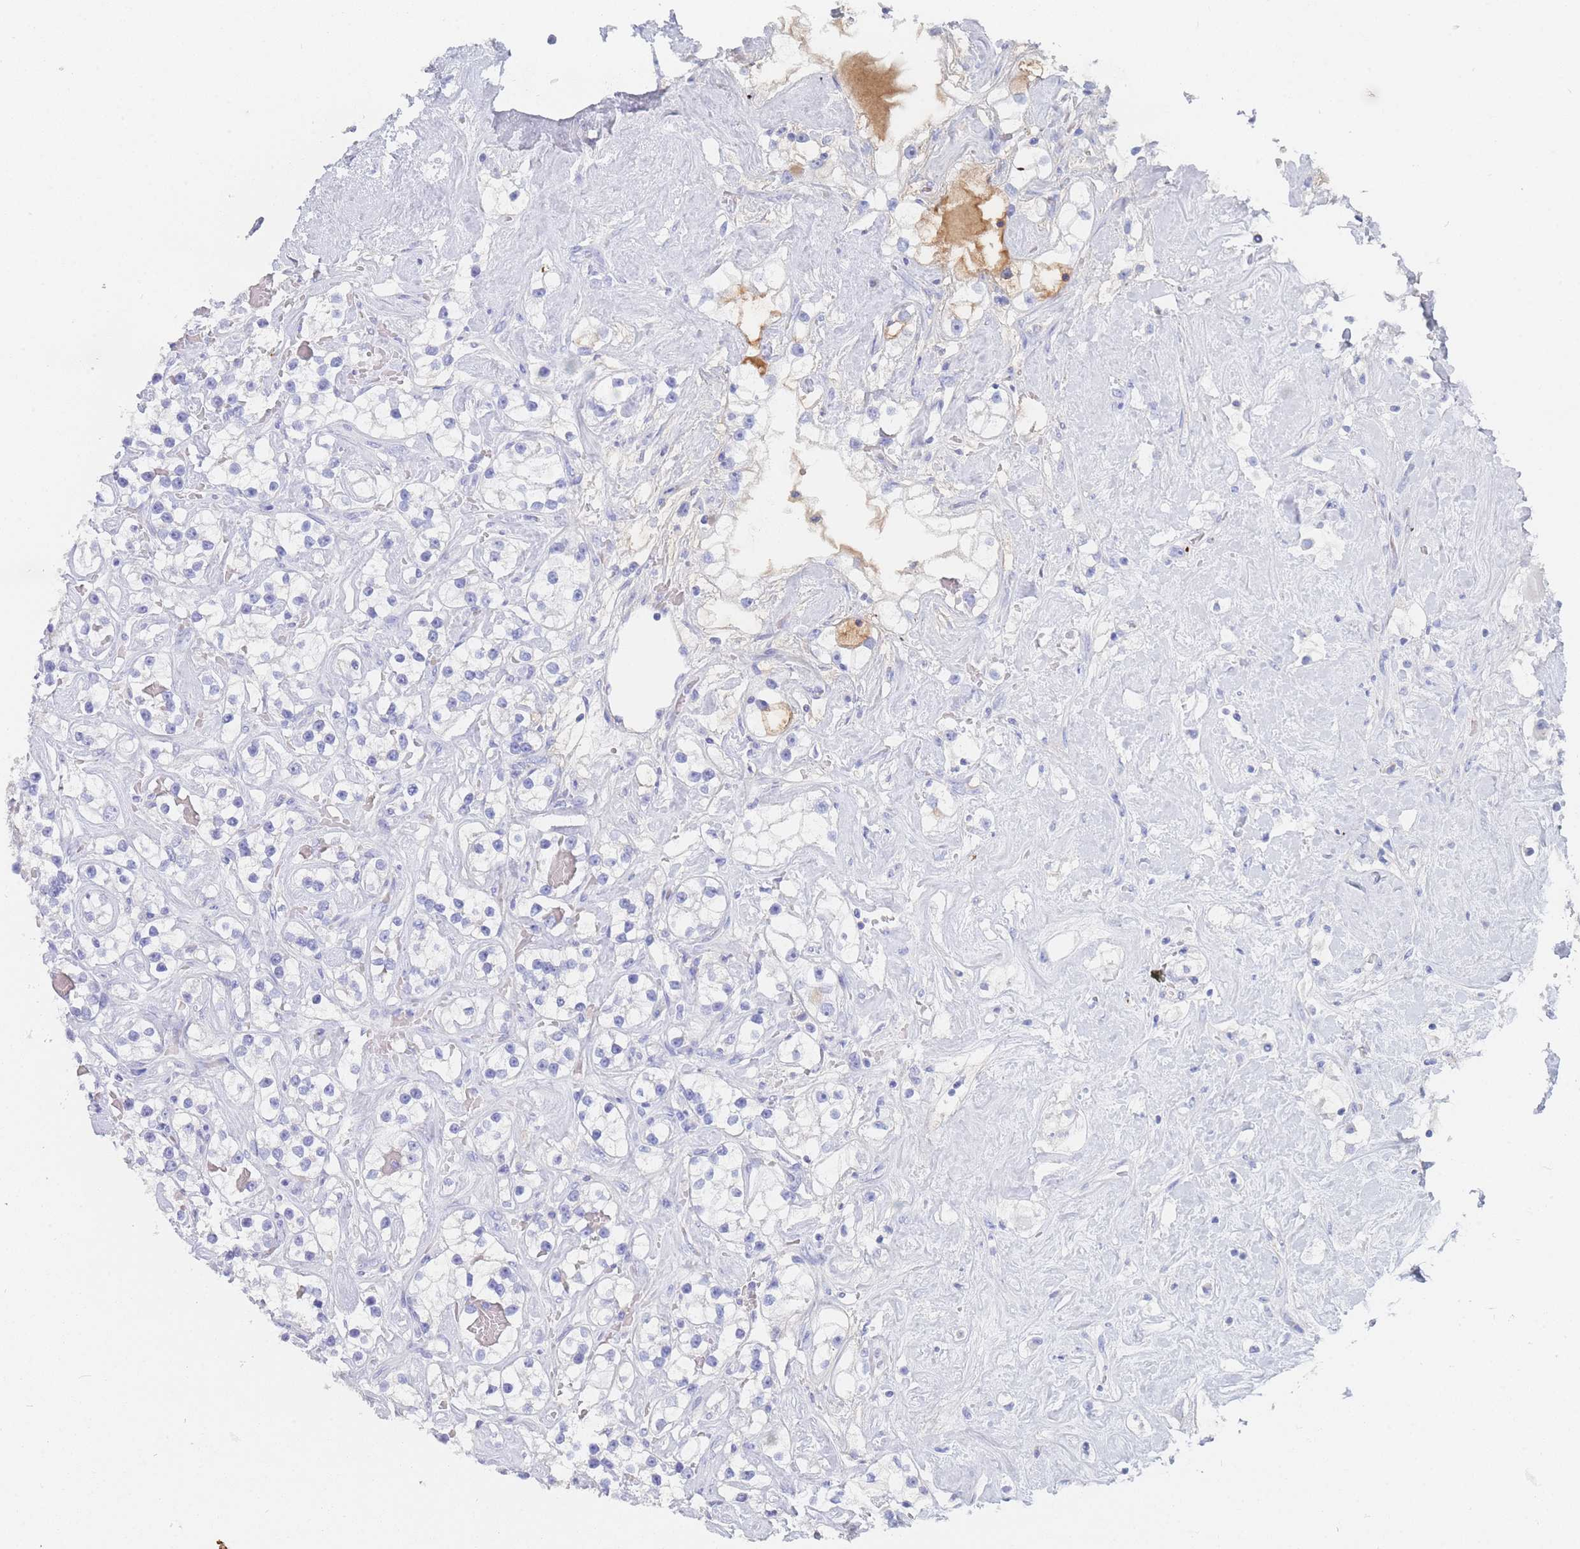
{"staining": {"intensity": "negative", "quantity": "none", "location": "none"}, "tissue": "renal cancer", "cell_type": "Tumor cells", "image_type": "cancer", "snomed": [{"axis": "morphology", "description": "Adenocarcinoma, NOS"}, {"axis": "topography", "description": "Kidney"}], "caption": "Protein analysis of renal cancer reveals no significant positivity in tumor cells.", "gene": "SLC25A35", "patient": {"sex": "male", "age": 77}}